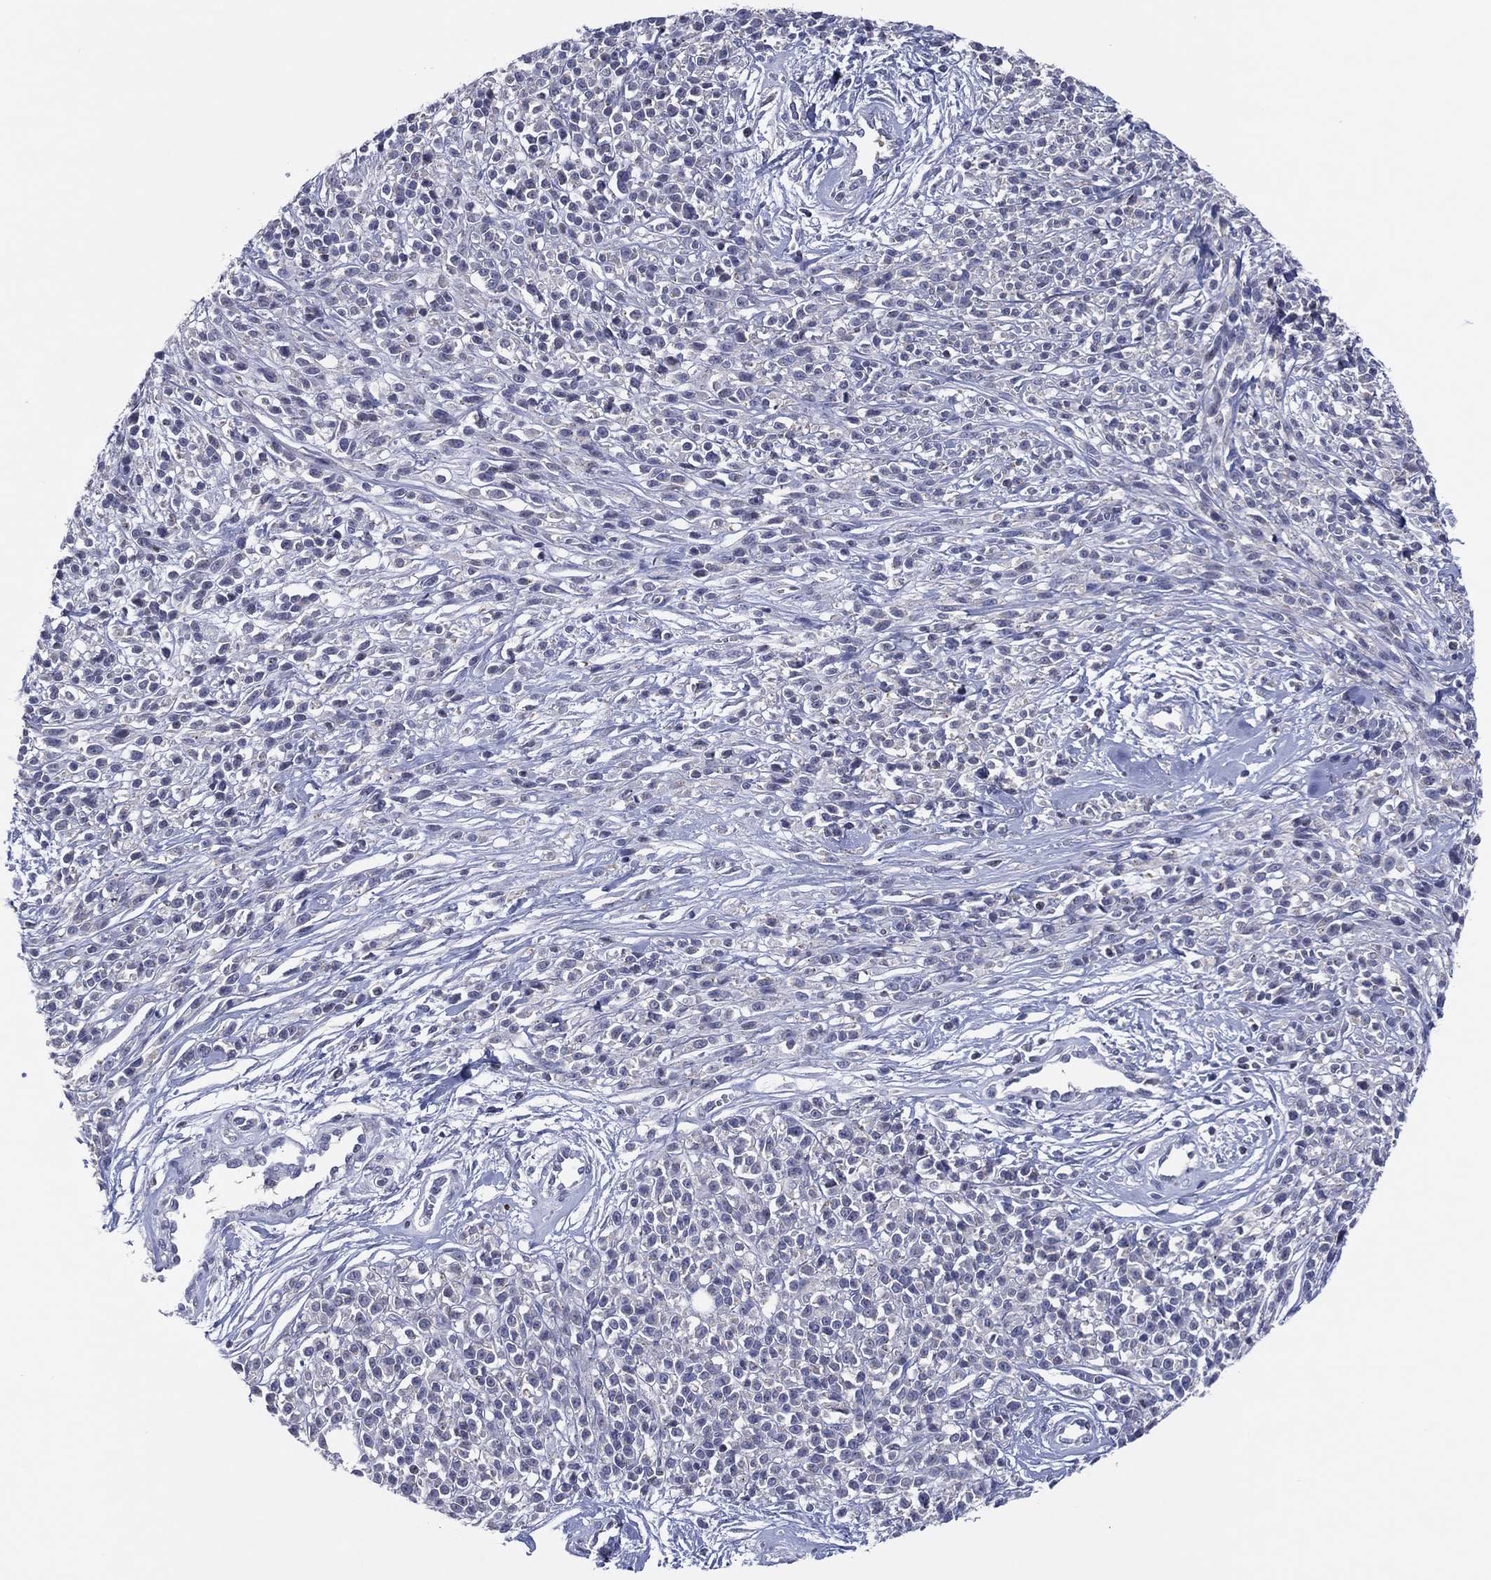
{"staining": {"intensity": "negative", "quantity": "none", "location": "none"}, "tissue": "melanoma", "cell_type": "Tumor cells", "image_type": "cancer", "snomed": [{"axis": "morphology", "description": "Malignant melanoma, NOS"}, {"axis": "topography", "description": "Skin"}, {"axis": "topography", "description": "Skin of trunk"}], "caption": "High power microscopy histopathology image of an IHC micrograph of malignant melanoma, revealing no significant staining in tumor cells. (DAB immunohistochemistry with hematoxylin counter stain).", "gene": "TRIM31", "patient": {"sex": "male", "age": 74}}